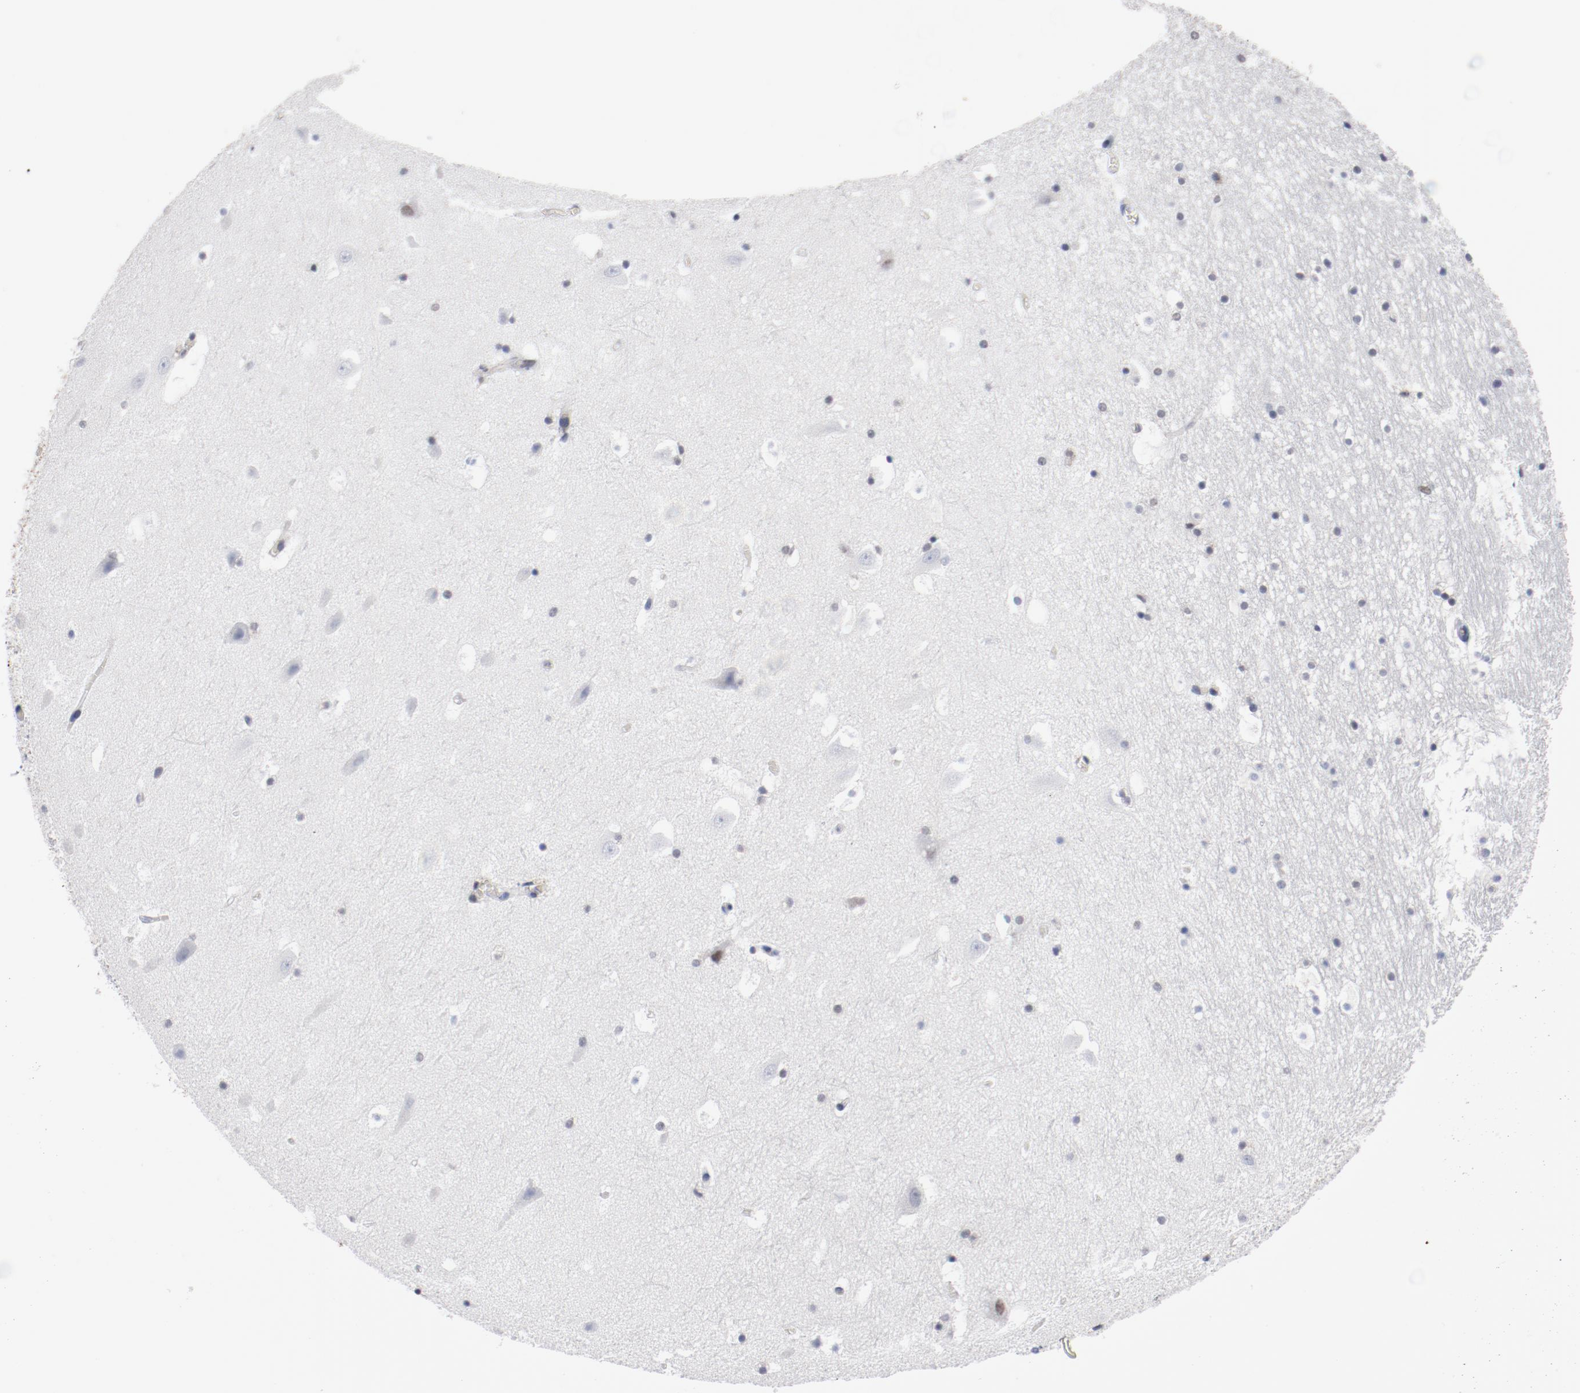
{"staining": {"intensity": "negative", "quantity": "none", "location": "none"}, "tissue": "hippocampus", "cell_type": "Glial cells", "image_type": "normal", "snomed": [{"axis": "morphology", "description": "Normal tissue, NOS"}, {"axis": "topography", "description": "Hippocampus"}], "caption": "Glial cells are negative for protein expression in unremarkable human hippocampus. (DAB IHC visualized using brightfield microscopy, high magnification).", "gene": "ARNT", "patient": {"sex": "male", "age": 45}}